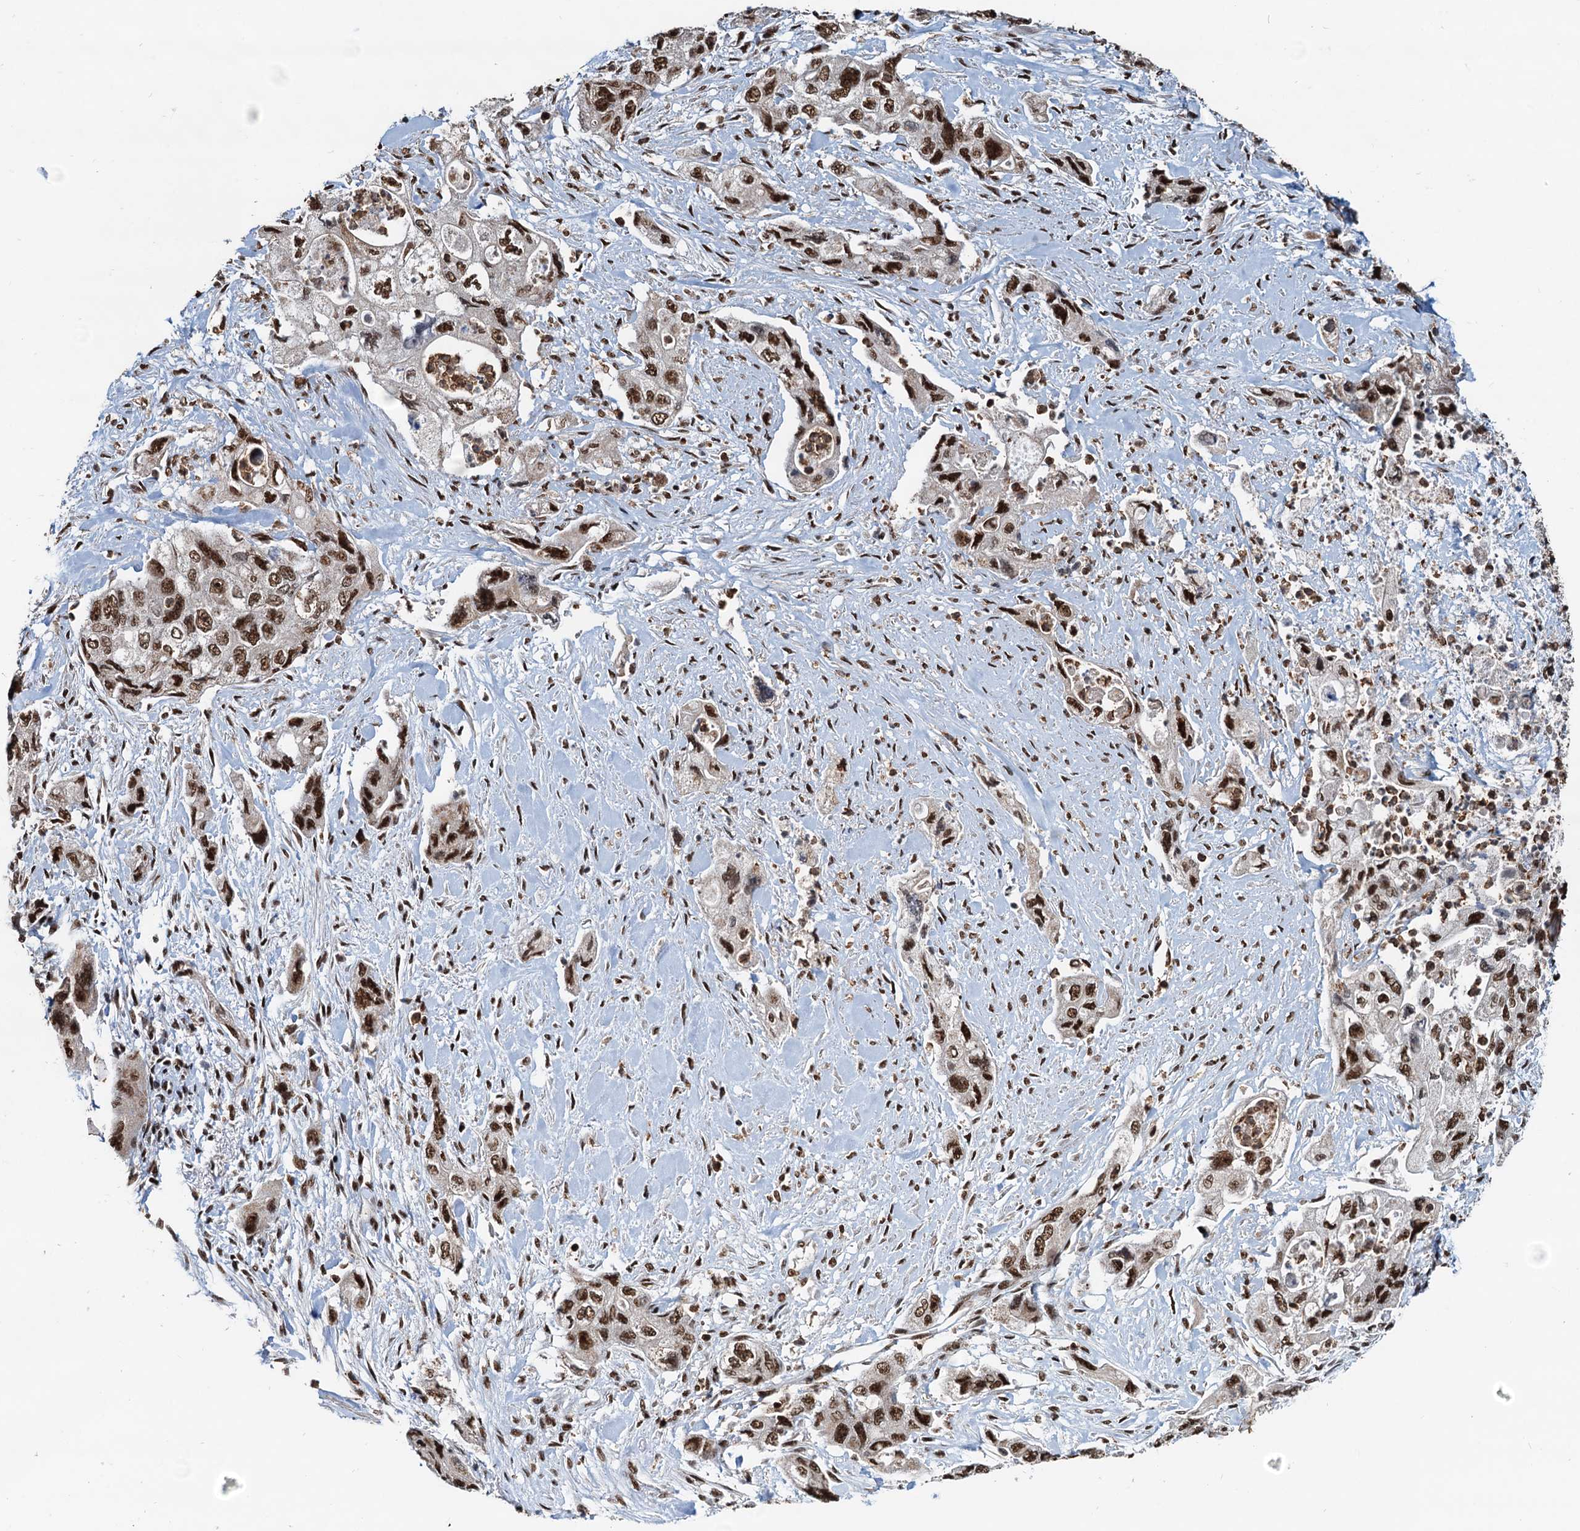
{"staining": {"intensity": "strong", "quantity": ">75%", "location": "nuclear"}, "tissue": "pancreatic cancer", "cell_type": "Tumor cells", "image_type": "cancer", "snomed": [{"axis": "morphology", "description": "Adenocarcinoma, NOS"}, {"axis": "topography", "description": "Pancreas"}], "caption": "Protein staining shows strong nuclear staining in approximately >75% of tumor cells in adenocarcinoma (pancreatic).", "gene": "RSRC2", "patient": {"sex": "female", "age": 73}}